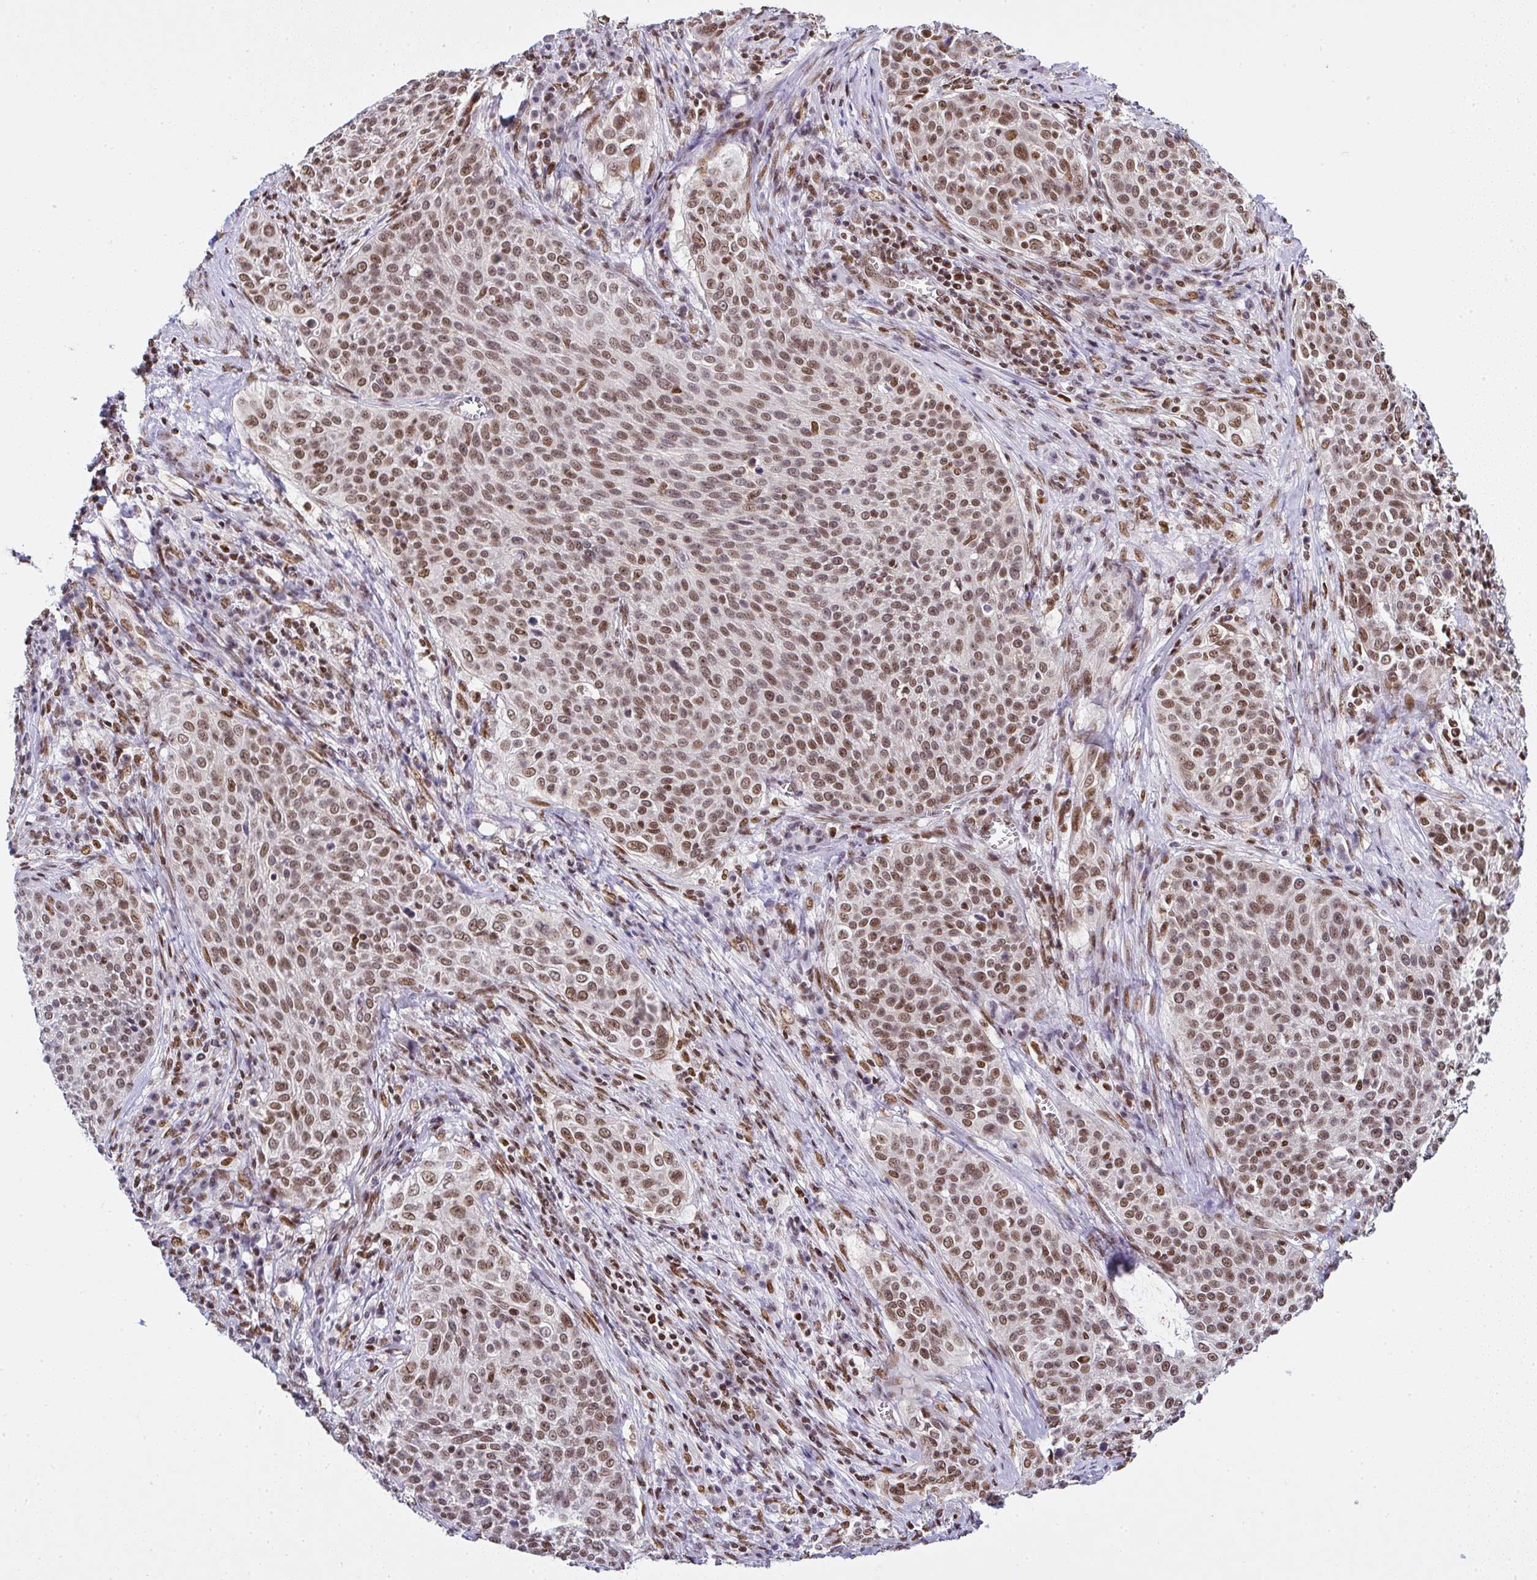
{"staining": {"intensity": "moderate", "quantity": ">75%", "location": "nuclear"}, "tissue": "cervical cancer", "cell_type": "Tumor cells", "image_type": "cancer", "snomed": [{"axis": "morphology", "description": "Squamous cell carcinoma, NOS"}, {"axis": "topography", "description": "Cervix"}], "caption": "A micrograph of human squamous cell carcinoma (cervical) stained for a protein reveals moderate nuclear brown staining in tumor cells.", "gene": "DR1", "patient": {"sex": "female", "age": 31}}